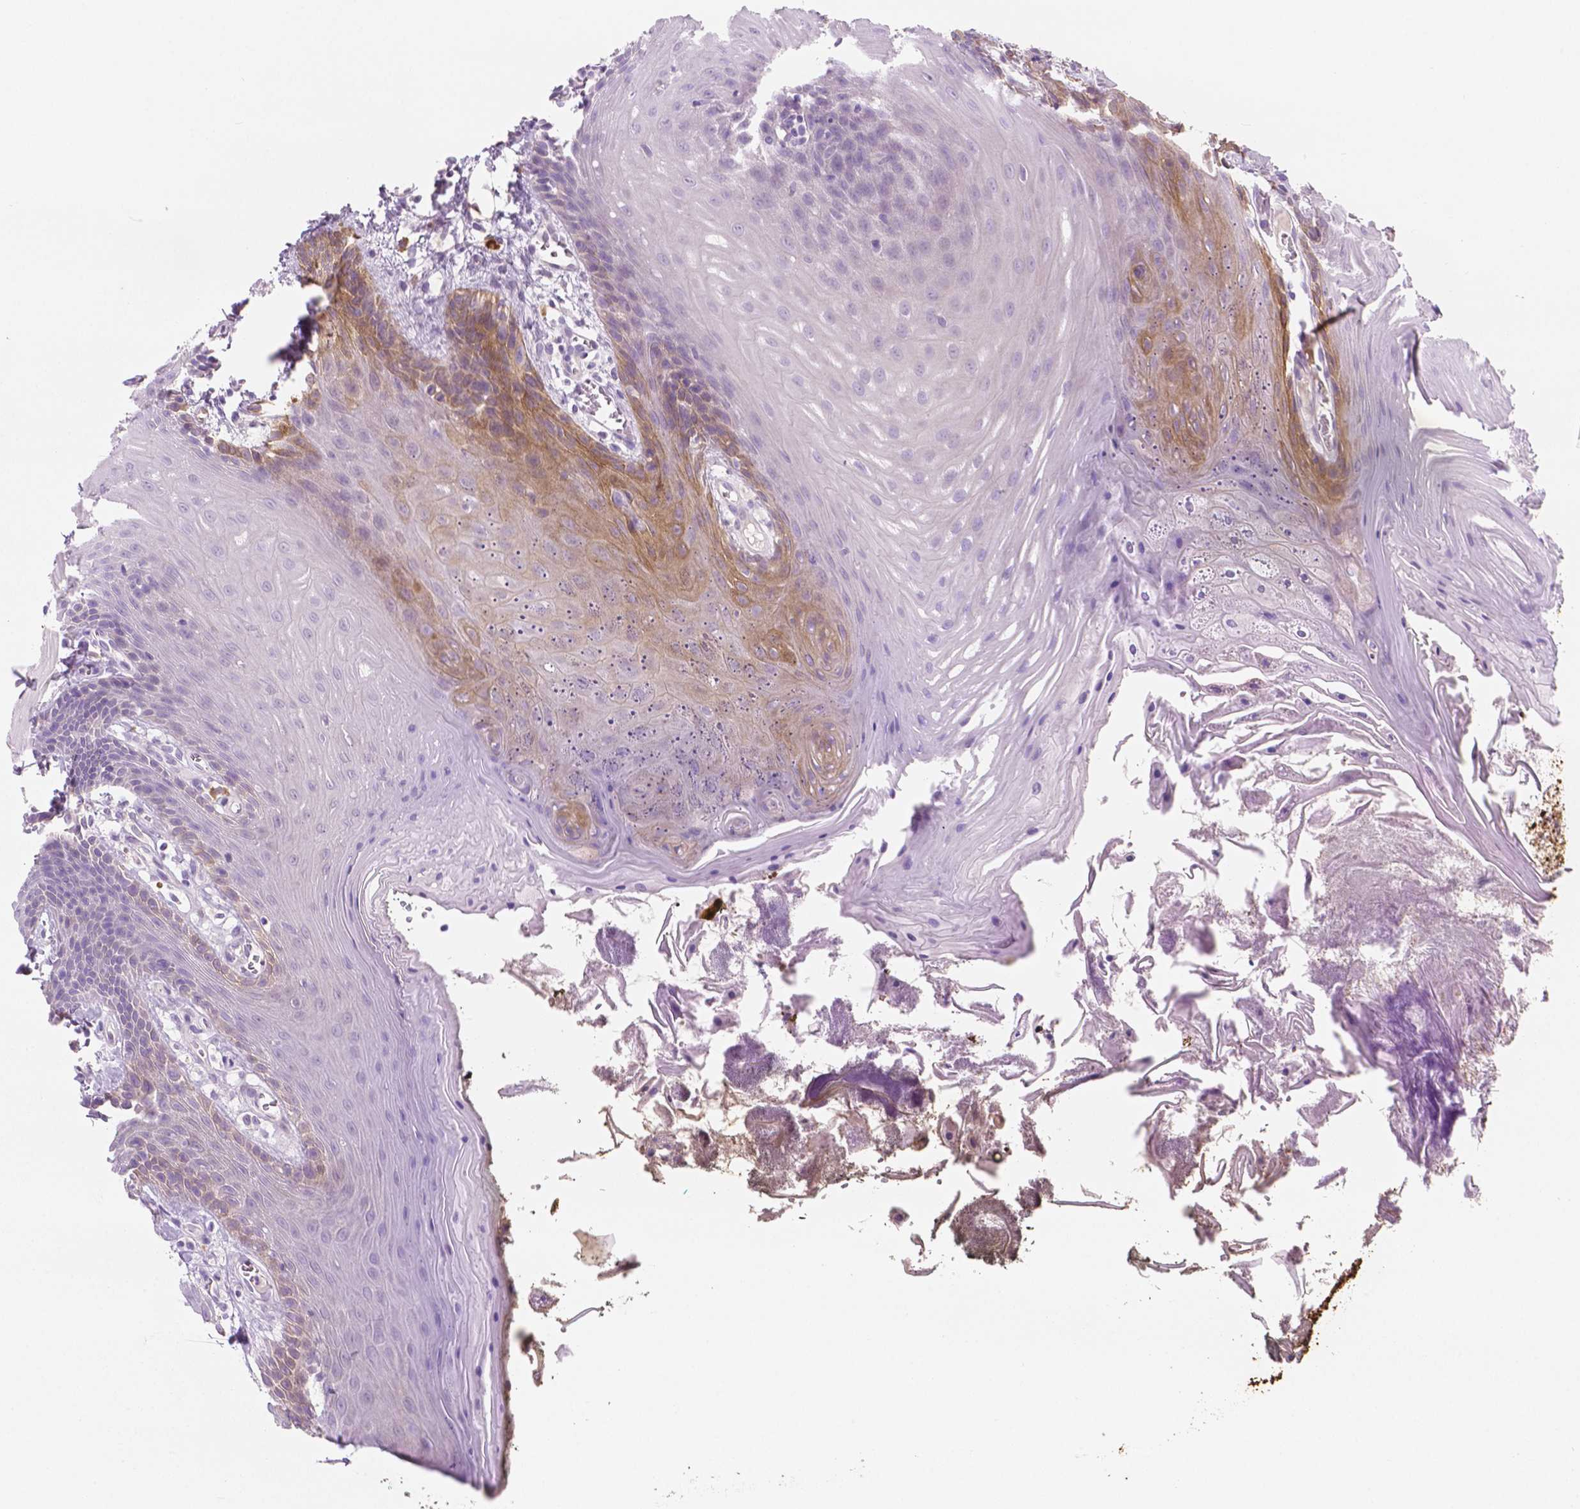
{"staining": {"intensity": "moderate", "quantity": "<25%", "location": "cytoplasmic/membranous"}, "tissue": "oral mucosa", "cell_type": "Squamous epithelial cells", "image_type": "normal", "snomed": [{"axis": "morphology", "description": "Normal tissue, NOS"}, {"axis": "topography", "description": "Oral tissue"}], "caption": "Unremarkable oral mucosa was stained to show a protein in brown. There is low levels of moderate cytoplasmic/membranous staining in approximately <25% of squamous epithelial cells. Immunohistochemistry stains the protein of interest in brown and the nuclei are stained blue.", "gene": "EPPK1", "patient": {"sex": "male", "age": 9}}